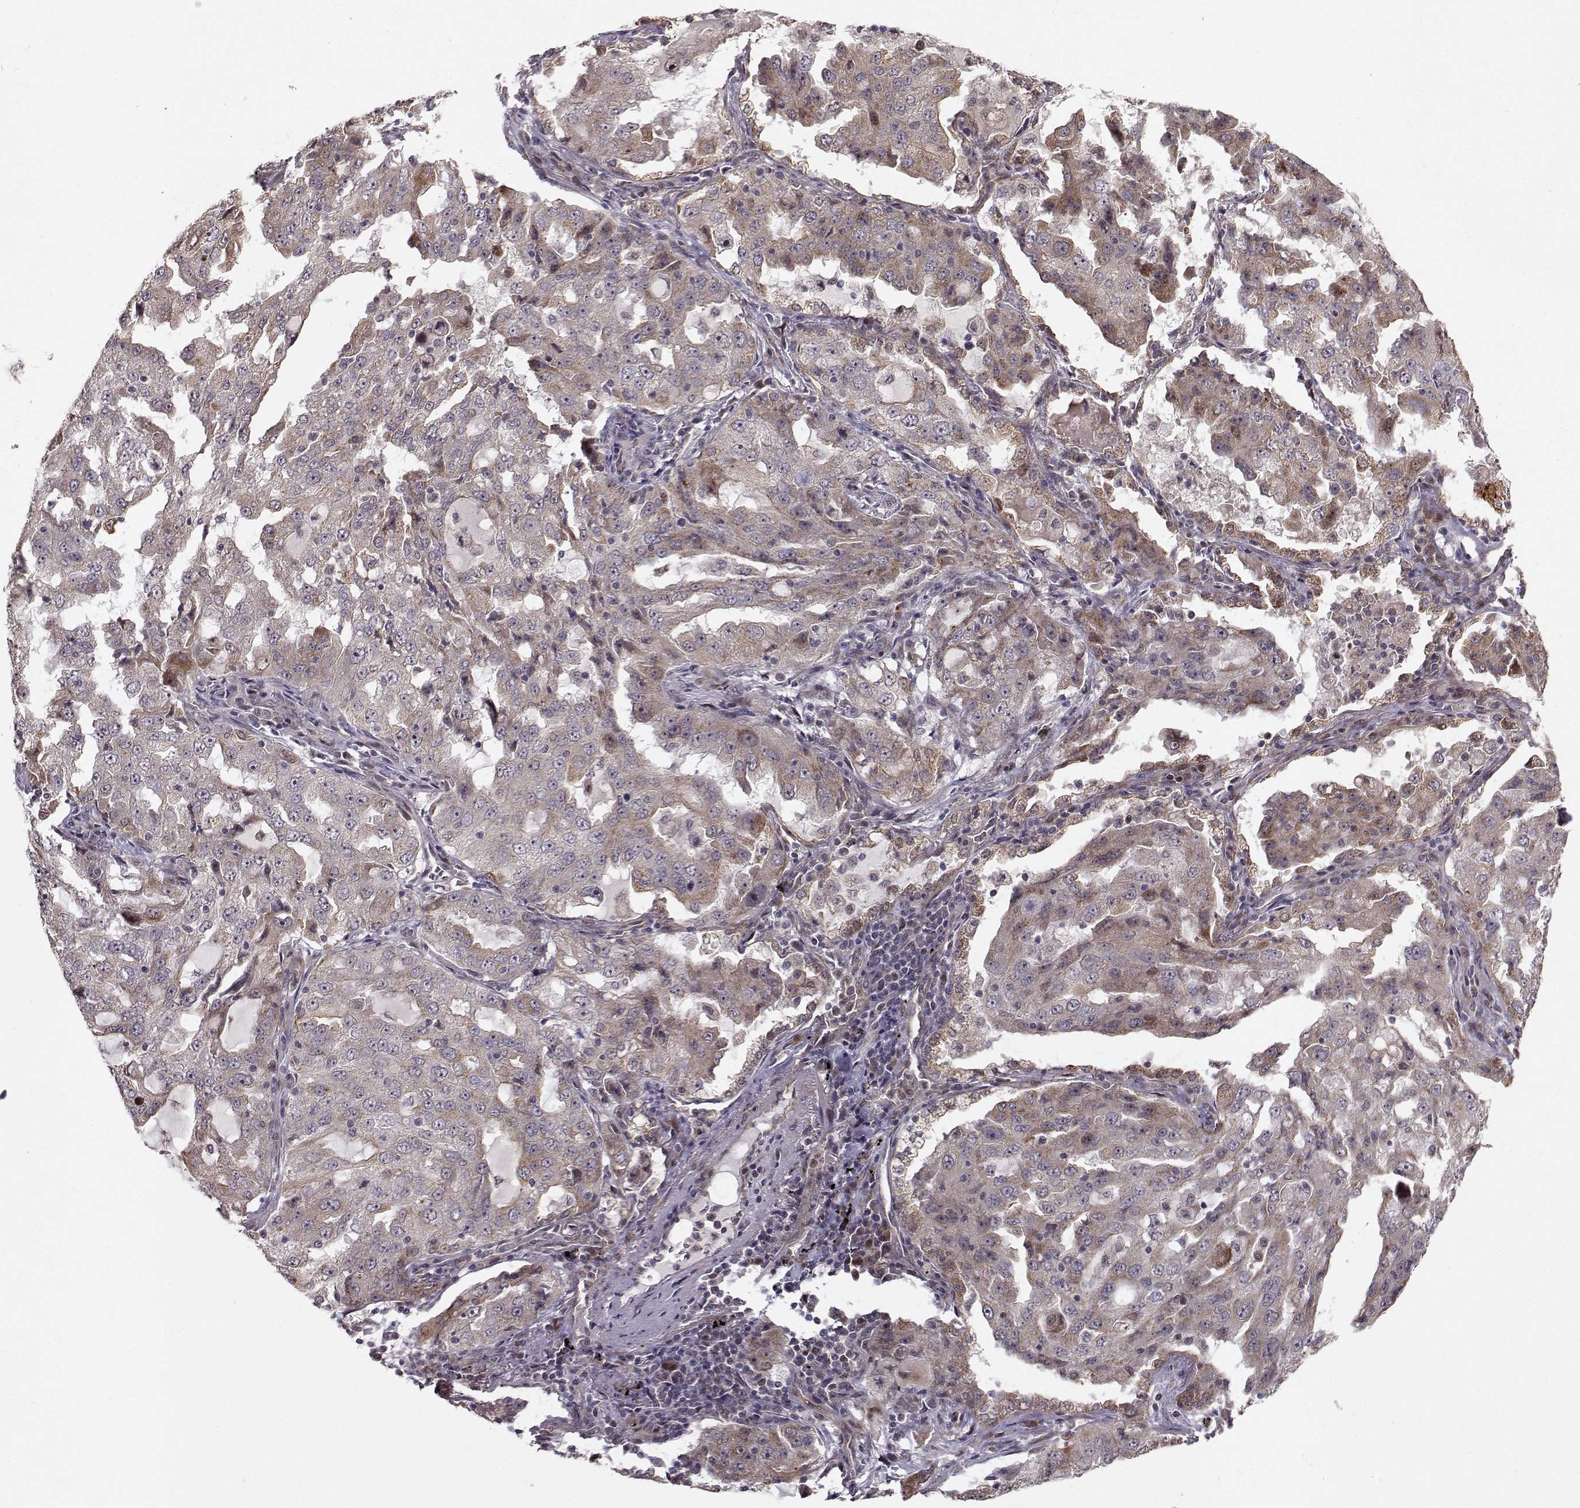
{"staining": {"intensity": "moderate", "quantity": "<25%", "location": "cytoplasmic/membranous"}, "tissue": "lung cancer", "cell_type": "Tumor cells", "image_type": "cancer", "snomed": [{"axis": "morphology", "description": "Adenocarcinoma, NOS"}, {"axis": "topography", "description": "Lung"}], "caption": "There is low levels of moderate cytoplasmic/membranous staining in tumor cells of lung cancer, as demonstrated by immunohistochemical staining (brown color).", "gene": "APC", "patient": {"sex": "female", "age": 61}}